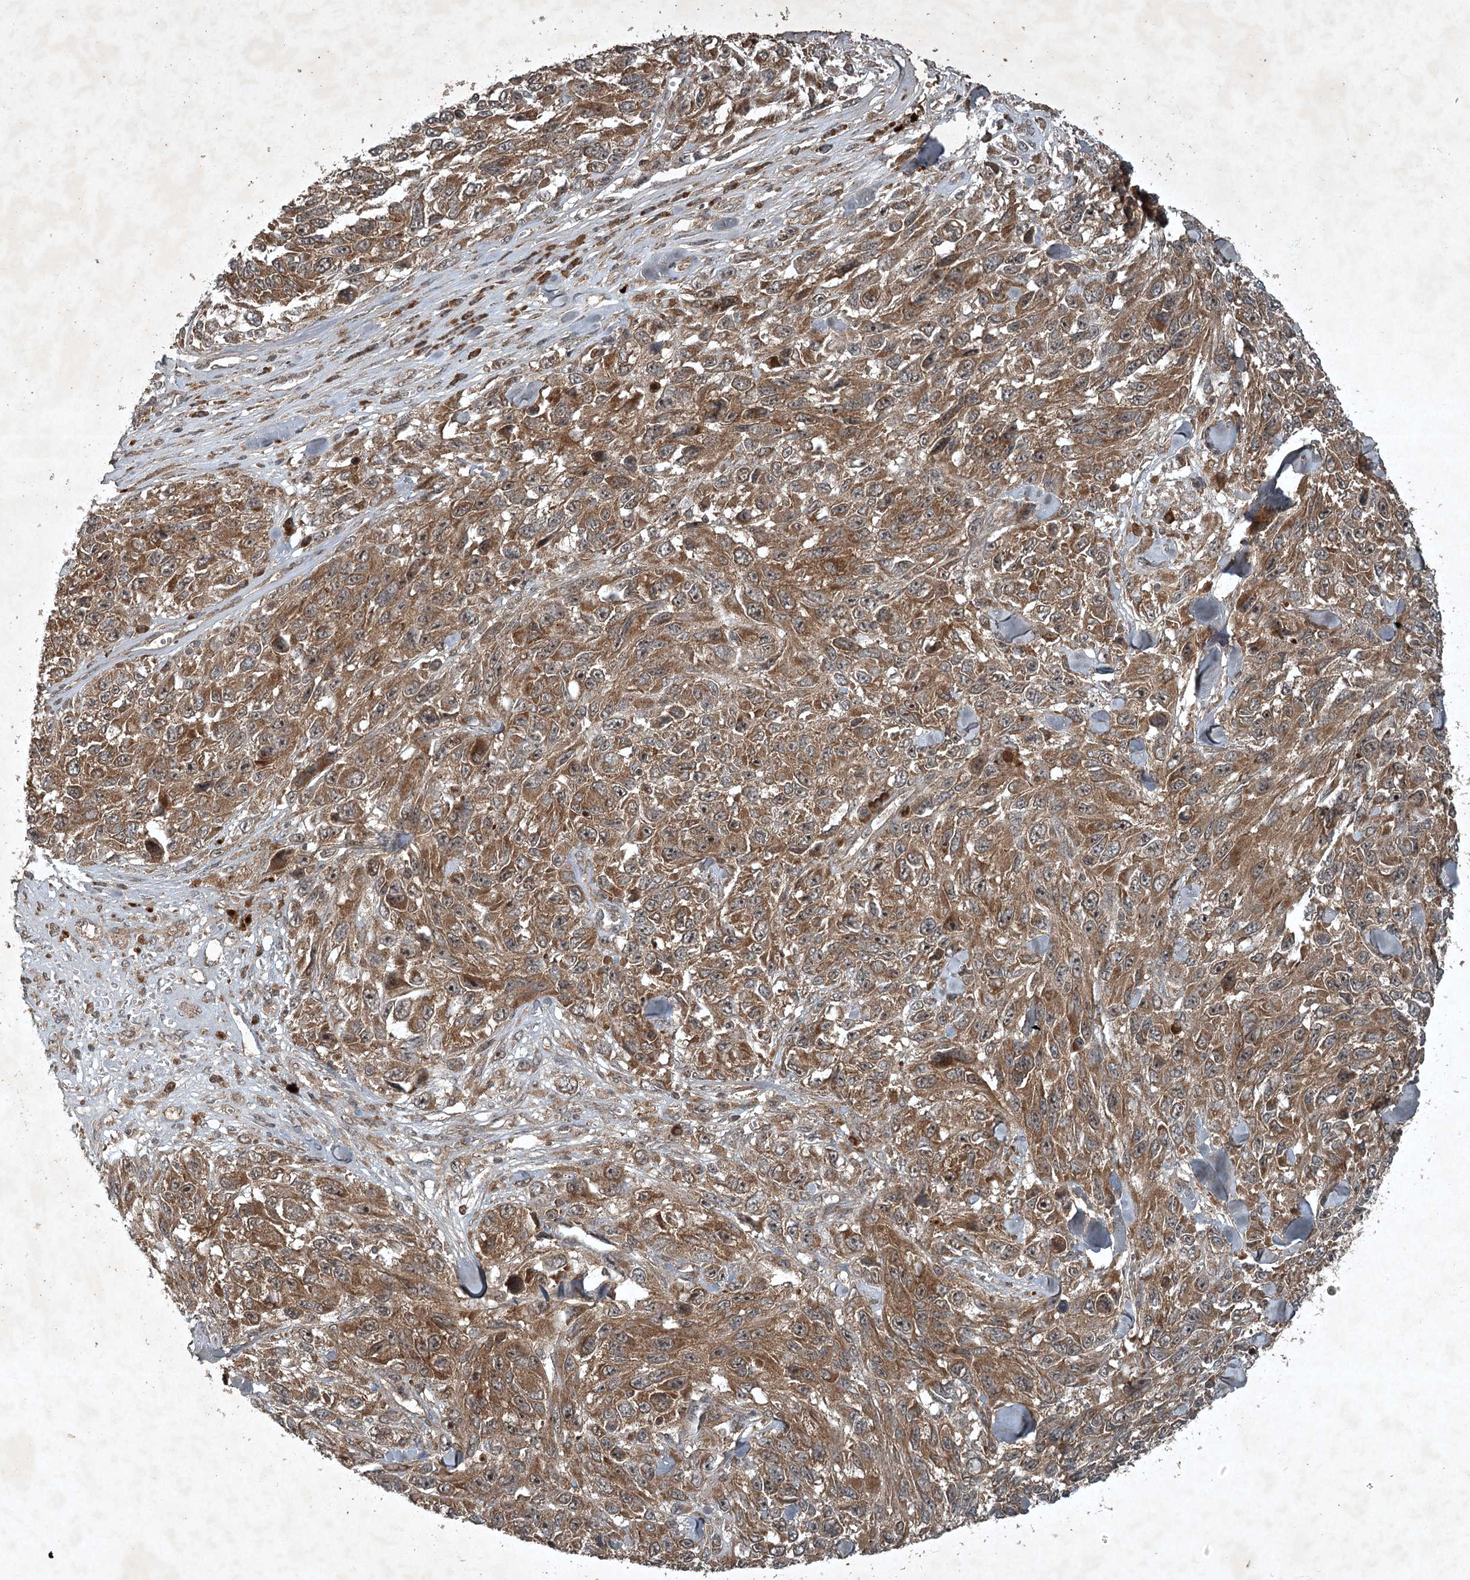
{"staining": {"intensity": "moderate", "quantity": ">75%", "location": "cytoplasmic/membranous"}, "tissue": "melanoma", "cell_type": "Tumor cells", "image_type": "cancer", "snomed": [{"axis": "morphology", "description": "Malignant melanoma, NOS"}, {"axis": "topography", "description": "Skin"}], "caption": "Tumor cells show moderate cytoplasmic/membranous expression in about >75% of cells in melanoma.", "gene": "UNC93A", "patient": {"sex": "female", "age": 96}}